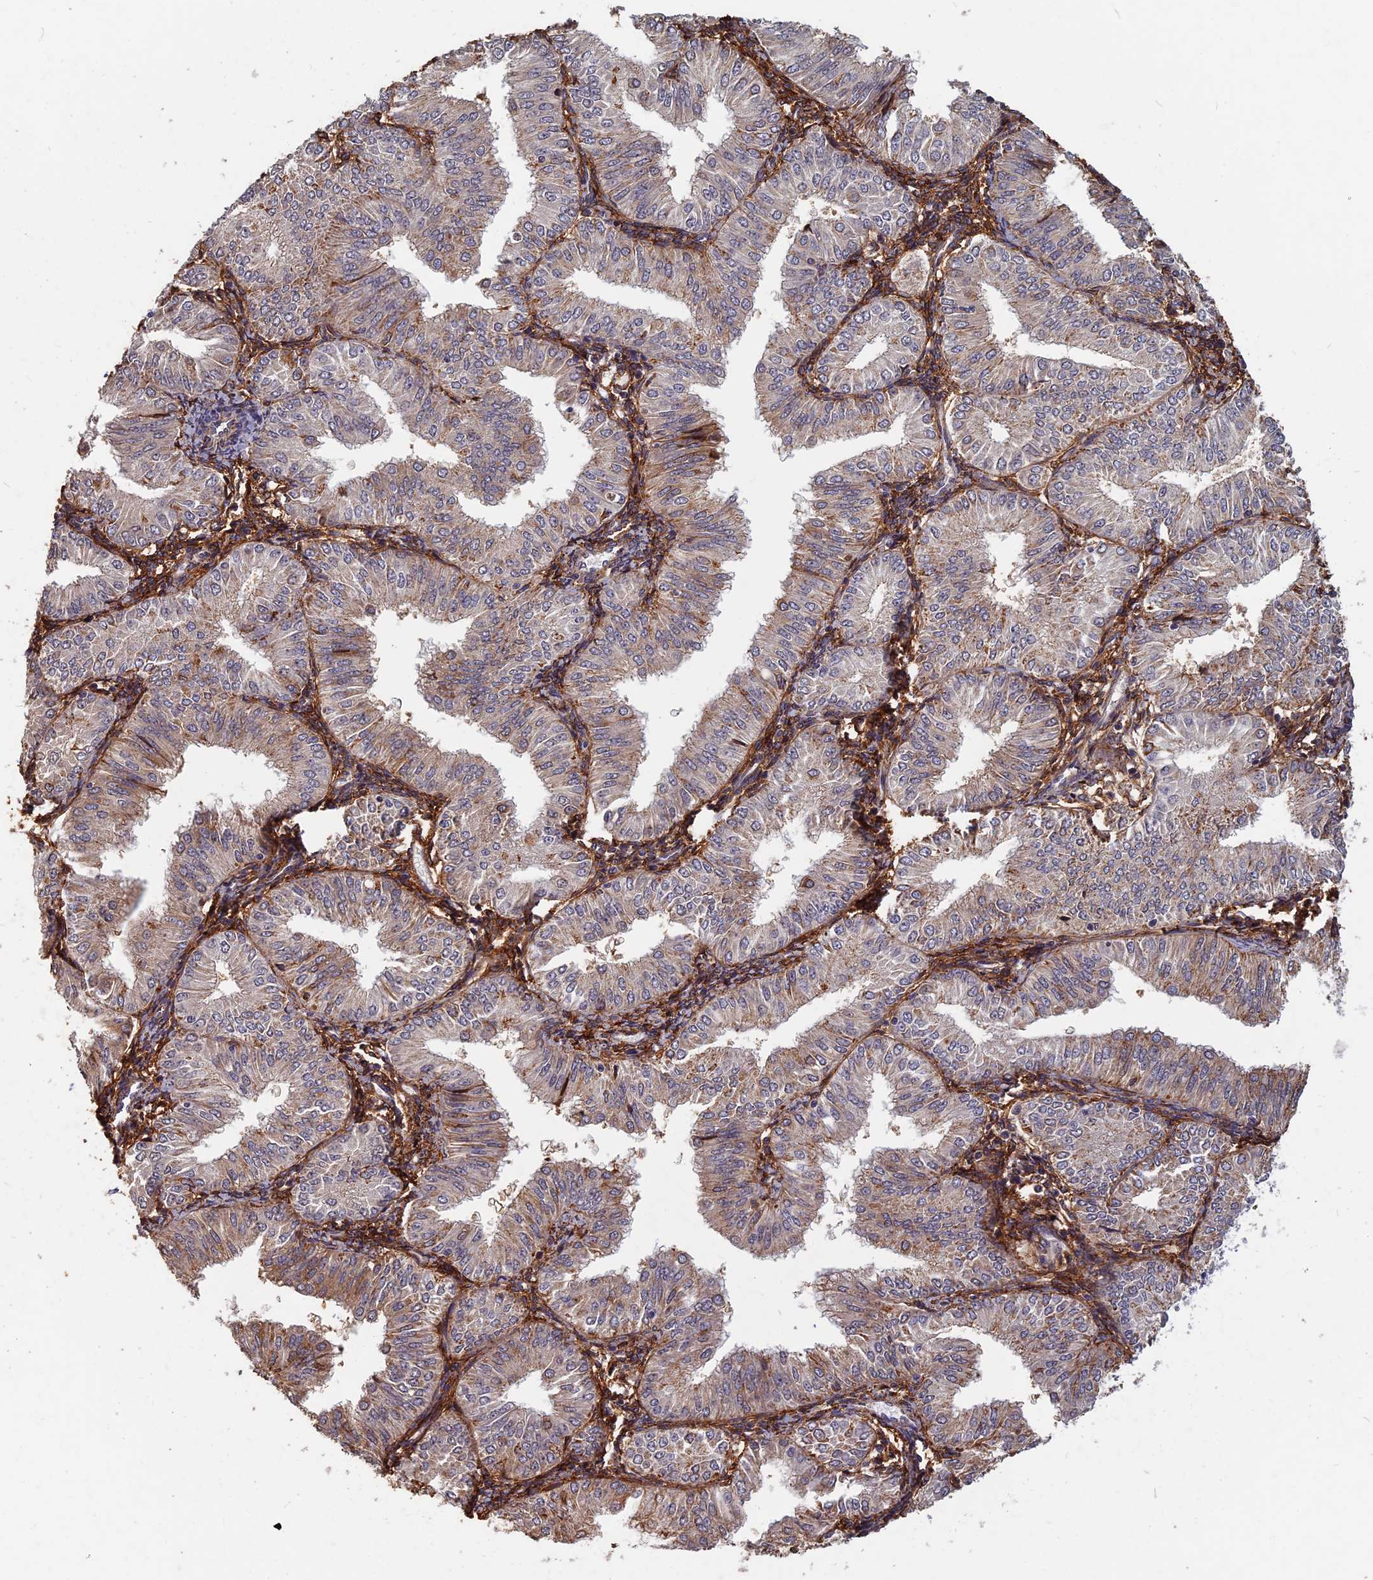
{"staining": {"intensity": "moderate", "quantity": "<25%", "location": "cytoplasmic/membranous"}, "tissue": "endometrial cancer", "cell_type": "Tumor cells", "image_type": "cancer", "snomed": [{"axis": "morphology", "description": "Normal tissue, NOS"}, {"axis": "morphology", "description": "Adenocarcinoma, NOS"}, {"axis": "topography", "description": "Endometrium"}], "caption": "About <25% of tumor cells in endometrial cancer (adenocarcinoma) display moderate cytoplasmic/membranous protein positivity as visualized by brown immunohistochemical staining.", "gene": "SPG11", "patient": {"sex": "female", "age": 53}}